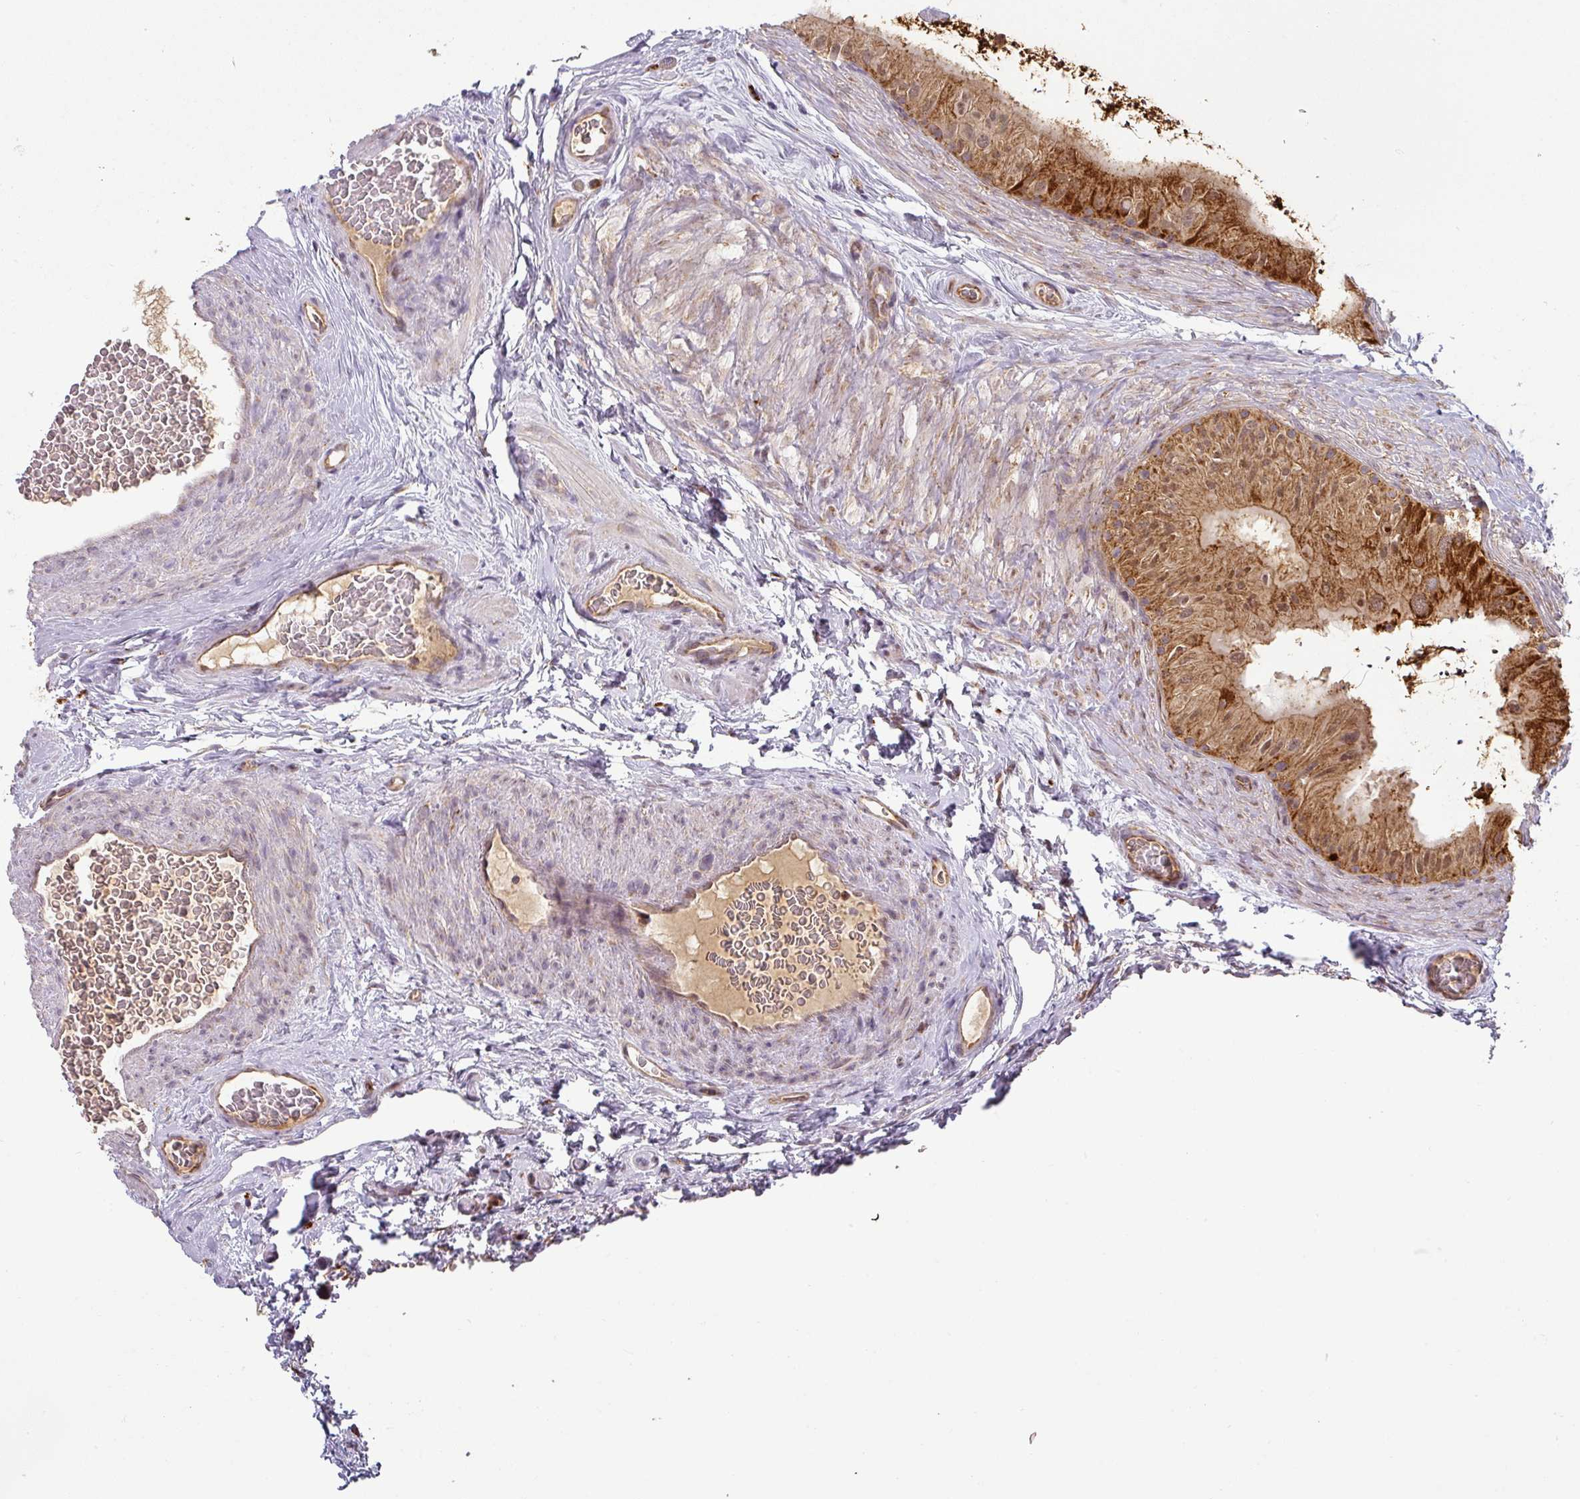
{"staining": {"intensity": "strong", "quantity": ">75%", "location": "cytoplasmic/membranous"}, "tissue": "epididymis", "cell_type": "Glandular cells", "image_type": "normal", "snomed": [{"axis": "morphology", "description": "Normal tissue, NOS"}, {"axis": "topography", "description": "Epididymis"}], "caption": "A high-resolution image shows immunohistochemistry staining of benign epididymis, which displays strong cytoplasmic/membranous expression in approximately >75% of glandular cells. (Stains: DAB in brown, nuclei in blue, Microscopy: brightfield microscopy at high magnification).", "gene": "MRPS16", "patient": {"sex": "male", "age": 50}}